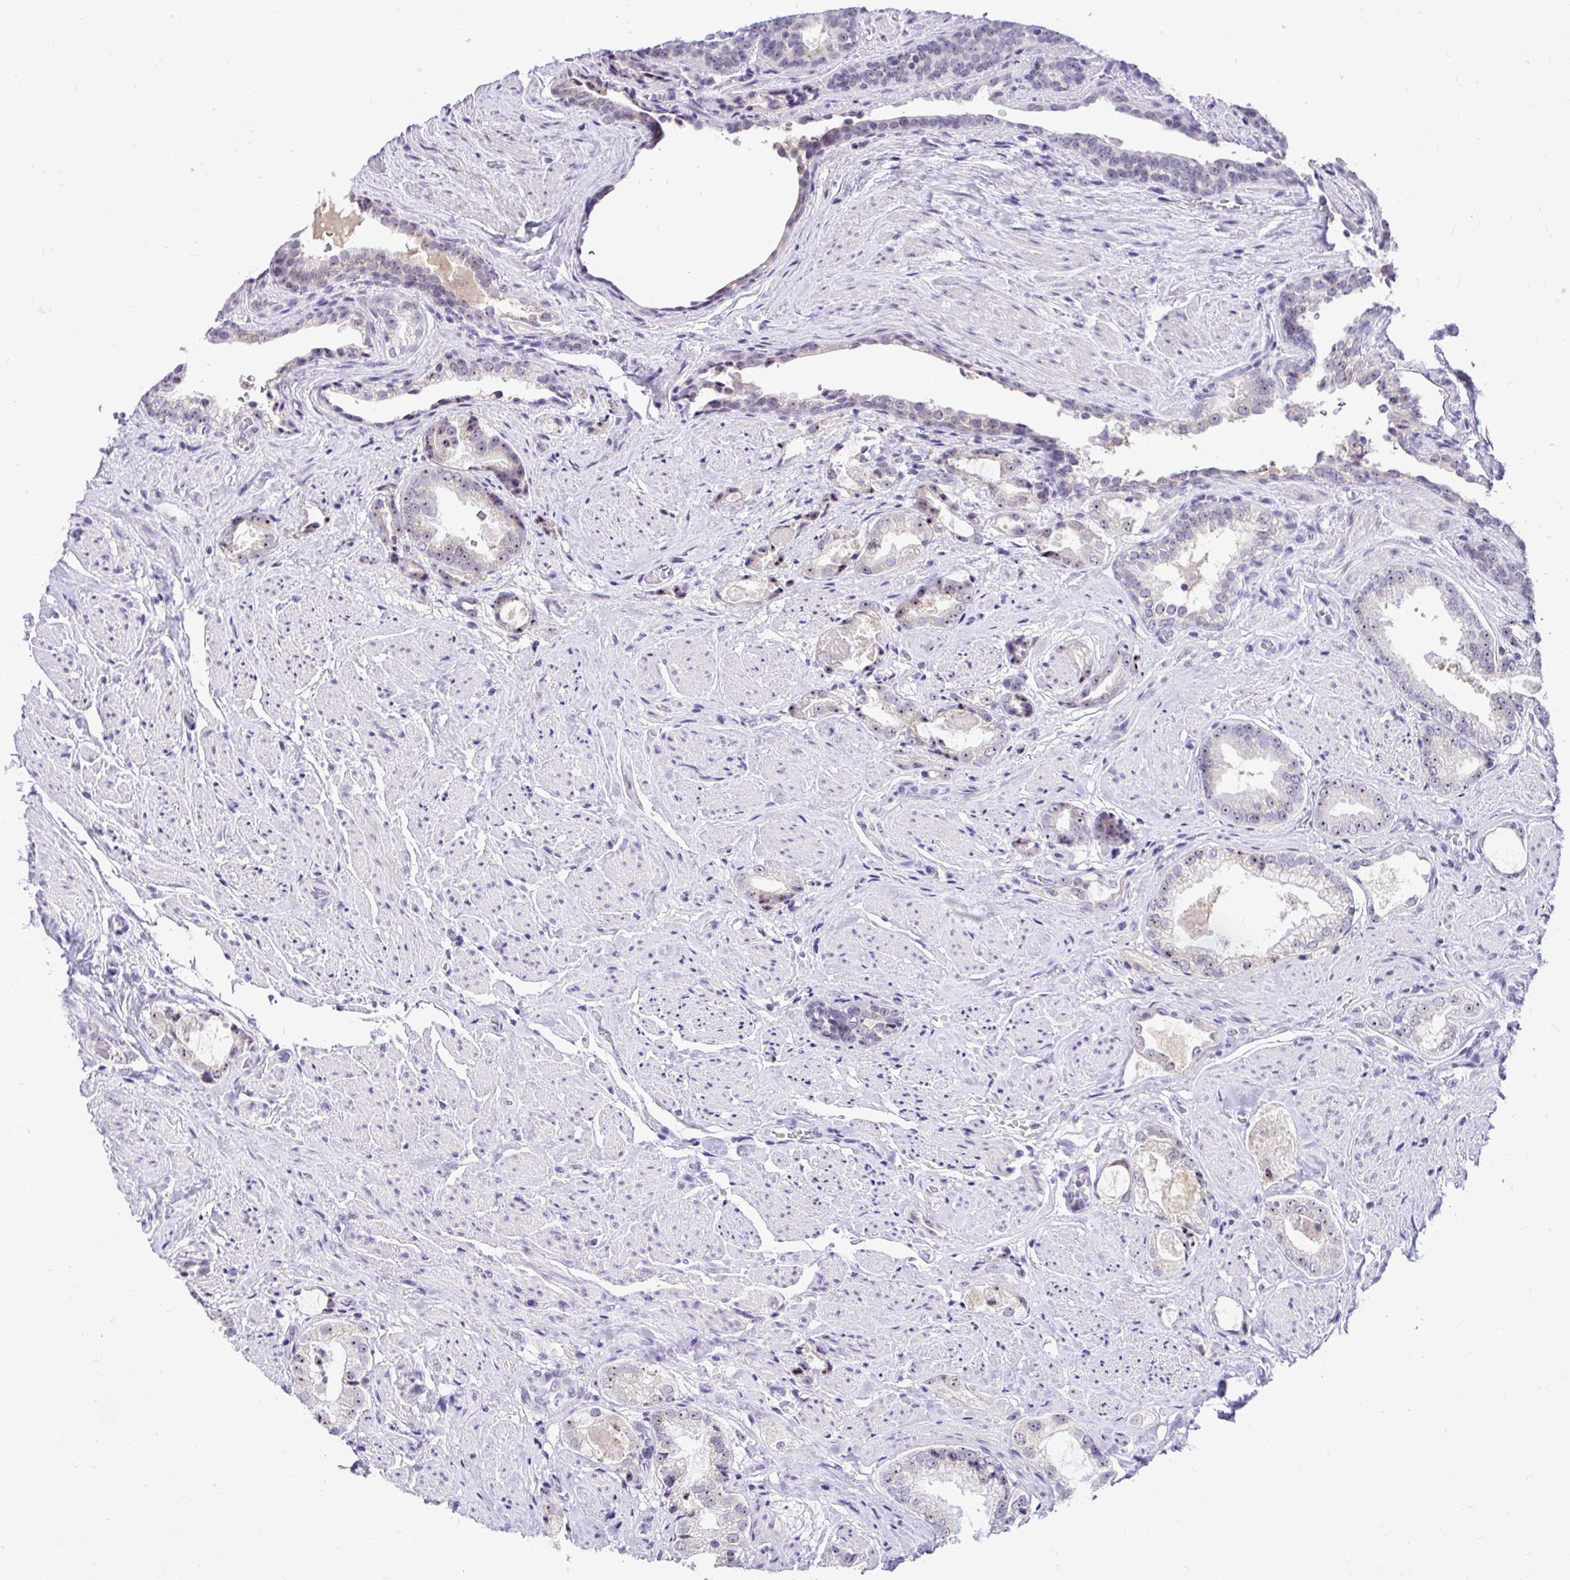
{"staining": {"intensity": "weak", "quantity": "<25%", "location": "nuclear"}, "tissue": "prostate cancer", "cell_type": "Tumor cells", "image_type": "cancer", "snomed": [{"axis": "morphology", "description": "Adenocarcinoma, High grade"}, {"axis": "topography", "description": "Prostate"}], "caption": "Image shows no protein expression in tumor cells of prostate cancer (adenocarcinoma (high-grade)) tissue.", "gene": "NIFK", "patient": {"sex": "male", "age": 65}}